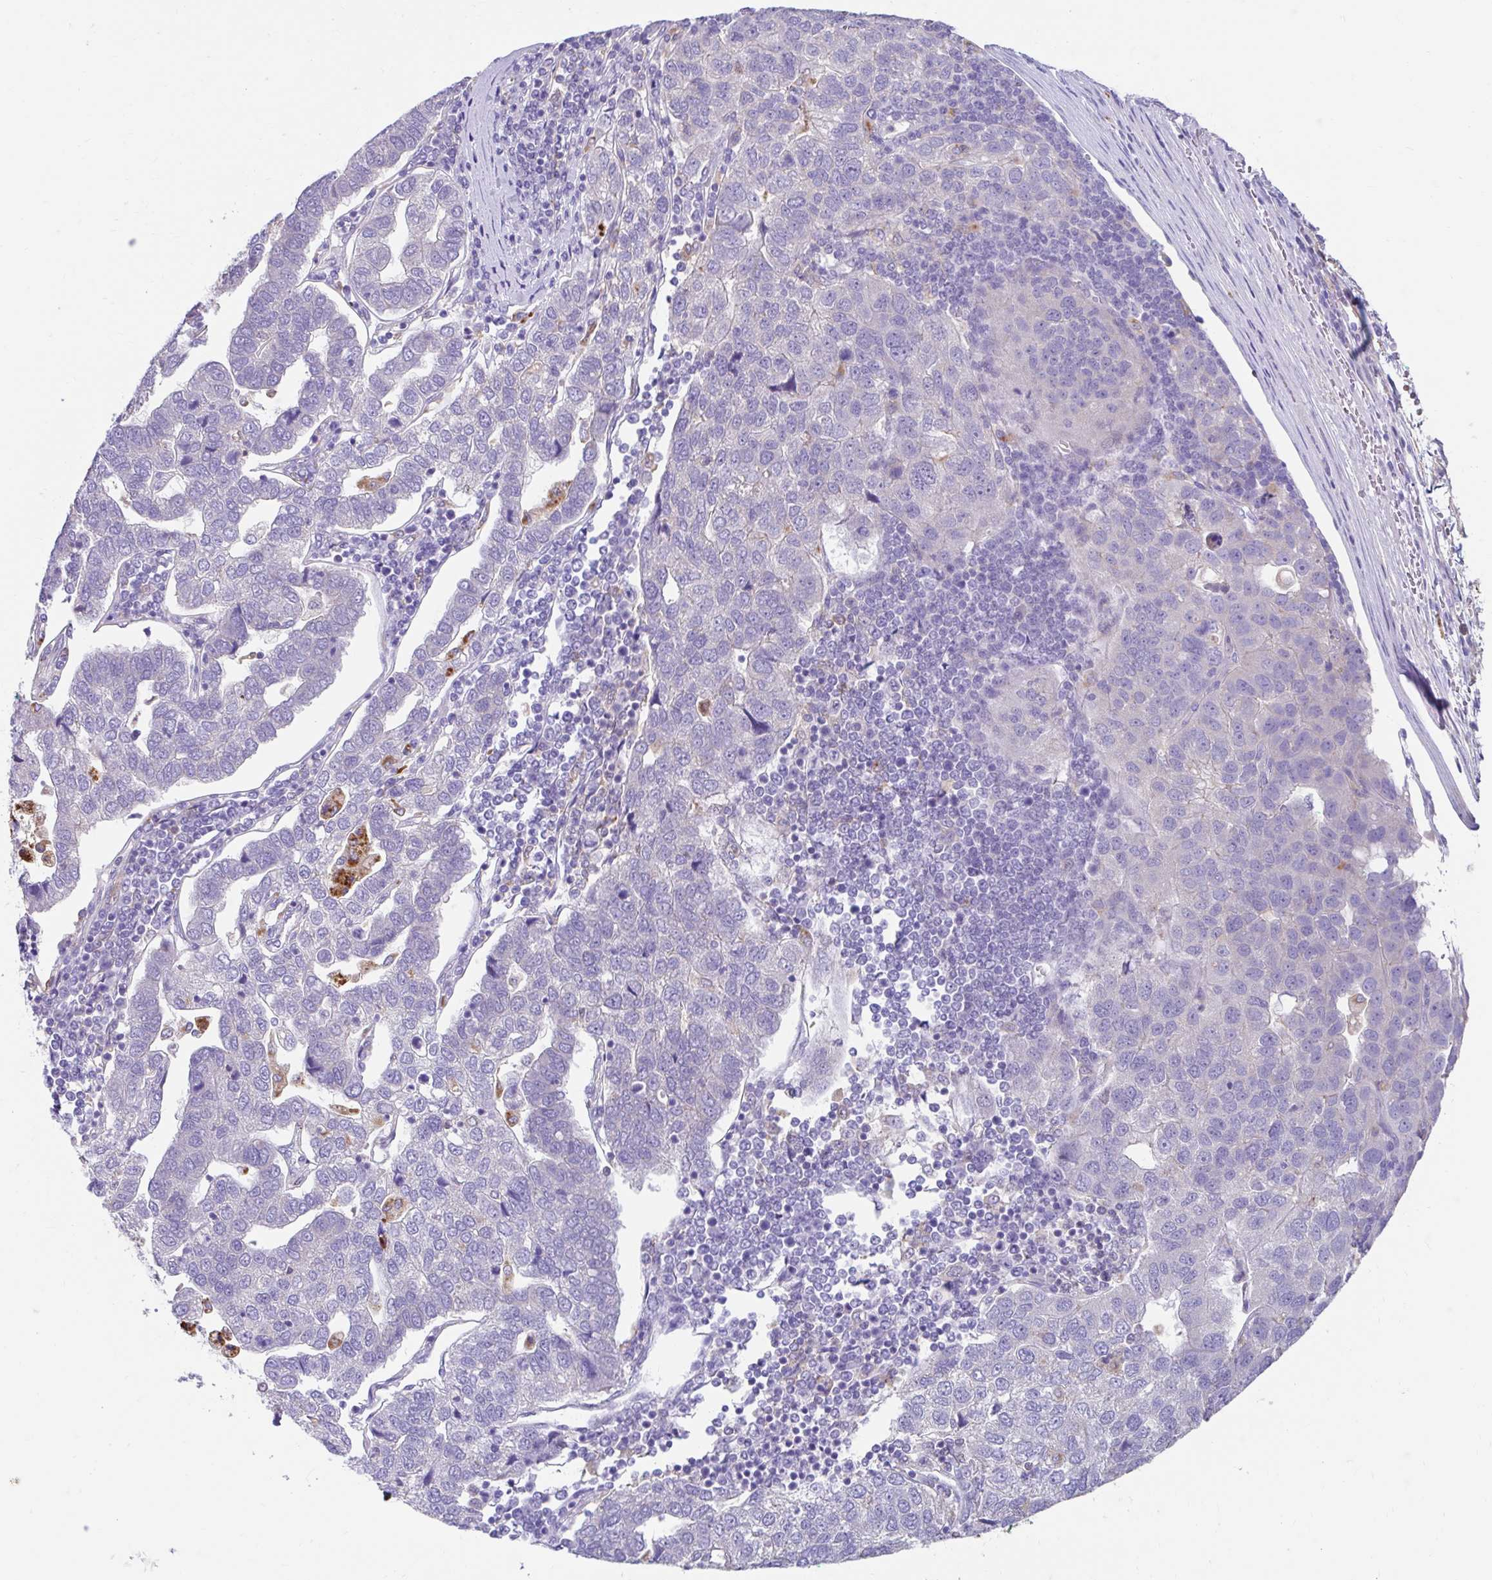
{"staining": {"intensity": "negative", "quantity": "none", "location": "none"}, "tissue": "pancreatic cancer", "cell_type": "Tumor cells", "image_type": "cancer", "snomed": [{"axis": "morphology", "description": "Adenocarcinoma, NOS"}, {"axis": "topography", "description": "Pancreas"}], "caption": "A high-resolution photomicrograph shows IHC staining of pancreatic adenocarcinoma, which displays no significant positivity in tumor cells. (DAB (3,3'-diaminobenzidine) immunohistochemistry with hematoxylin counter stain).", "gene": "ZNF33A", "patient": {"sex": "female", "age": 61}}